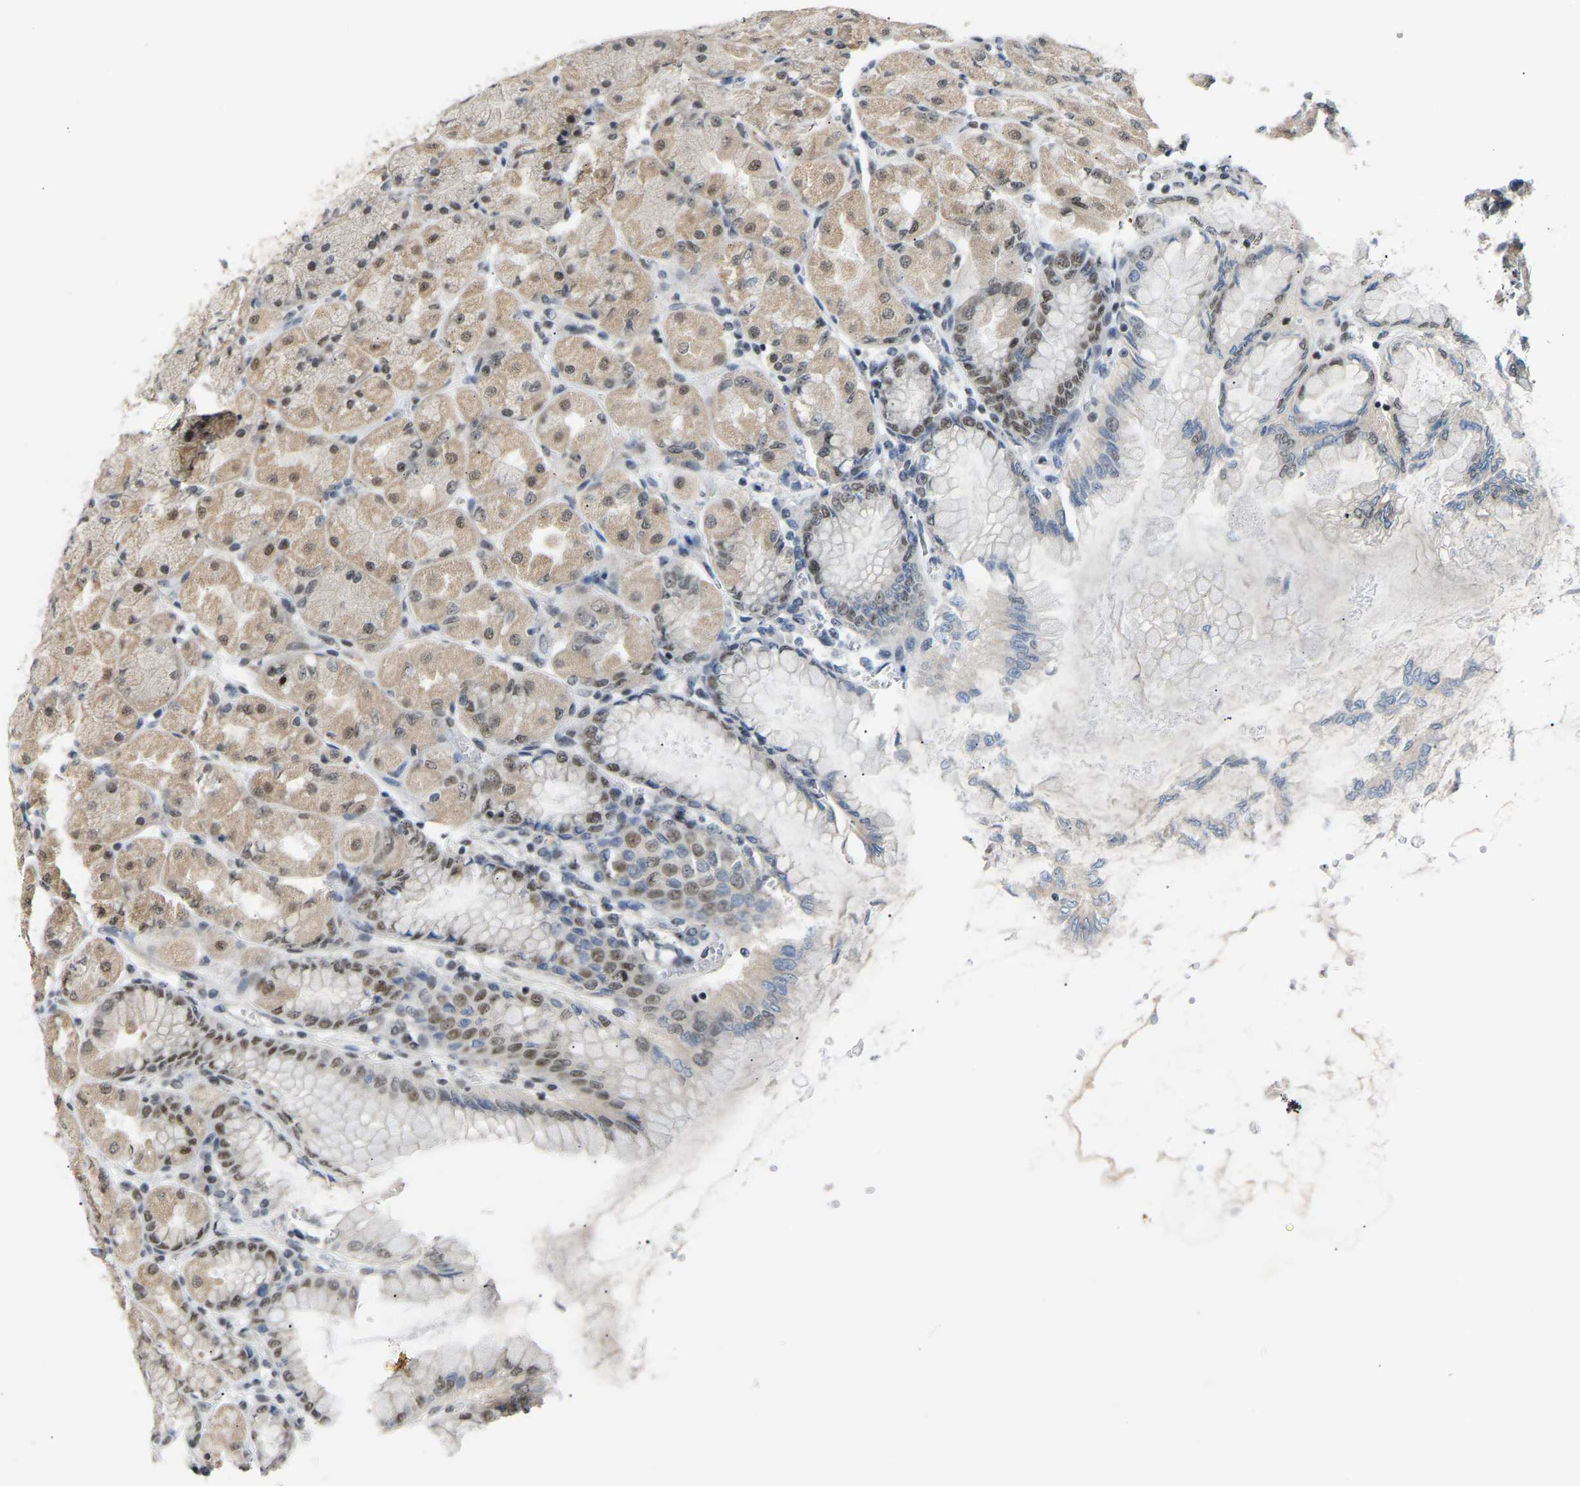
{"staining": {"intensity": "moderate", "quantity": "25%-75%", "location": "nuclear"}, "tissue": "stomach", "cell_type": "Glandular cells", "image_type": "normal", "snomed": [{"axis": "morphology", "description": "Normal tissue, NOS"}, {"axis": "topography", "description": "Stomach, upper"}], "caption": "Glandular cells show medium levels of moderate nuclear positivity in about 25%-75% of cells in benign stomach. (DAB (3,3'-diaminobenzidine) IHC, brown staining for protein, blue staining for nuclei).", "gene": "RBM15", "patient": {"sex": "female", "age": 56}}